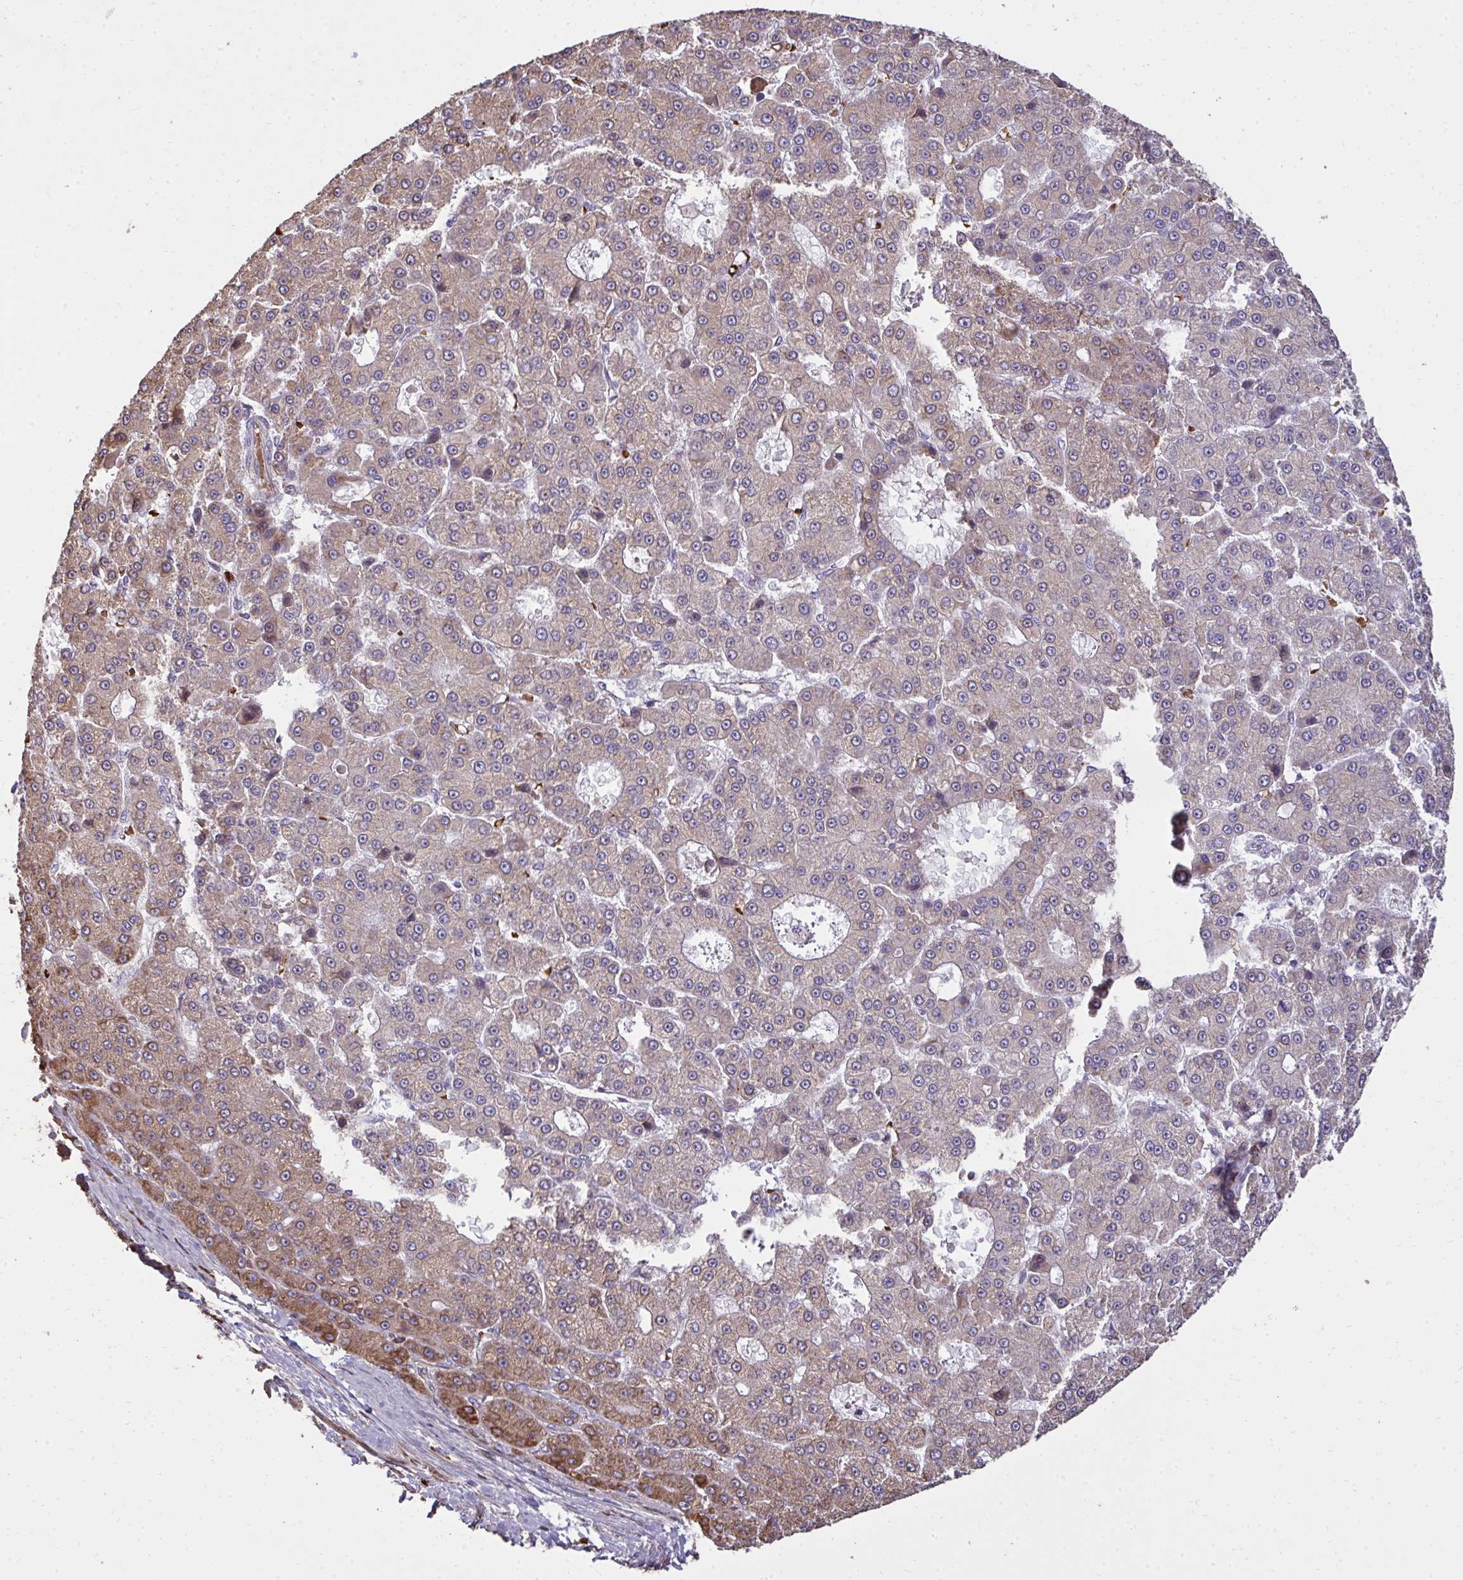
{"staining": {"intensity": "weak", "quantity": "25%-75%", "location": "cytoplasmic/membranous"}, "tissue": "liver cancer", "cell_type": "Tumor cells", "image_type": "cancer", "snomed": [{"axis": "morphology", "description": "Carcinoma, Hepatocellular, NOS"}, {"axis": "topography", "description": "Liver"}], "caption": "Protein expression analysis of human hepatocellular carcinoma (liver) reveals weak cytoplasmic/membranous positivity in about 25%-75% of tumor cells. Using DAB (3,3'-diaminobenzidine) (brown) and hematoxylin (blue) stains, captured at high magnification using brightfield microscopy.", "gene": "FIBCD1", "patient": {"sex": "male", "age": 70}}